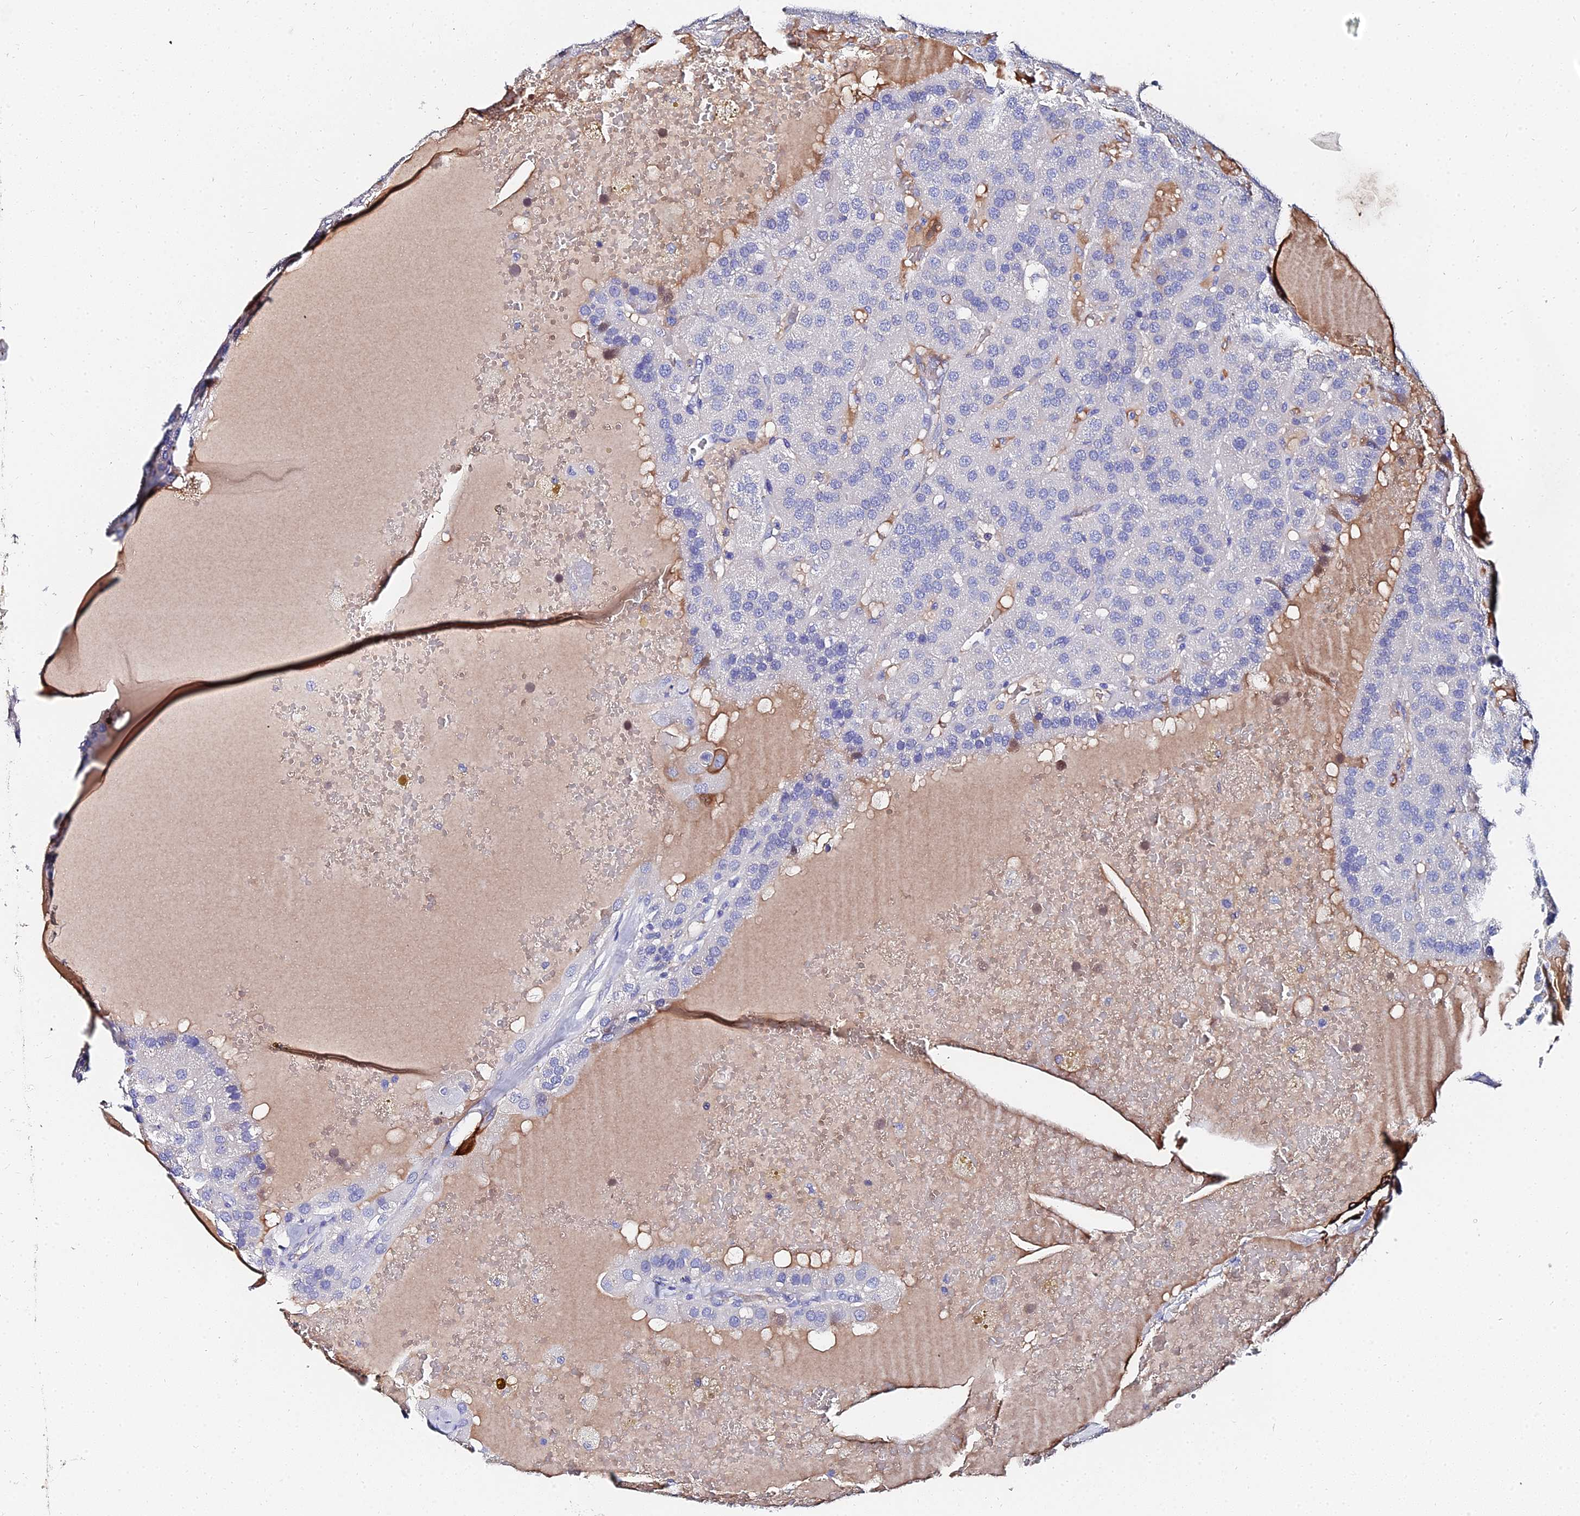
{"staining": {"intensity": "negative", "quantity": "none", "location": "none"}, "tissue": "parathyroid gland", "cell_type": "Glandular cells", "image_type": "normal", "snomed": [{"axis": "morphology", "description": "Normal tissue, NOS"}, {"axis": "morphology", "description": "Adenoma, NOS"}, {"axis": "topography", "description": "Parathyroid gland"}], "caption": "A high-resolution micrograph shows immunohistochemistry staining of benign parathyroid gland, which displays no significant positivity in glandular cells.", "gene": "KRT17", "patient": {"sex": "female", "age": 86}}